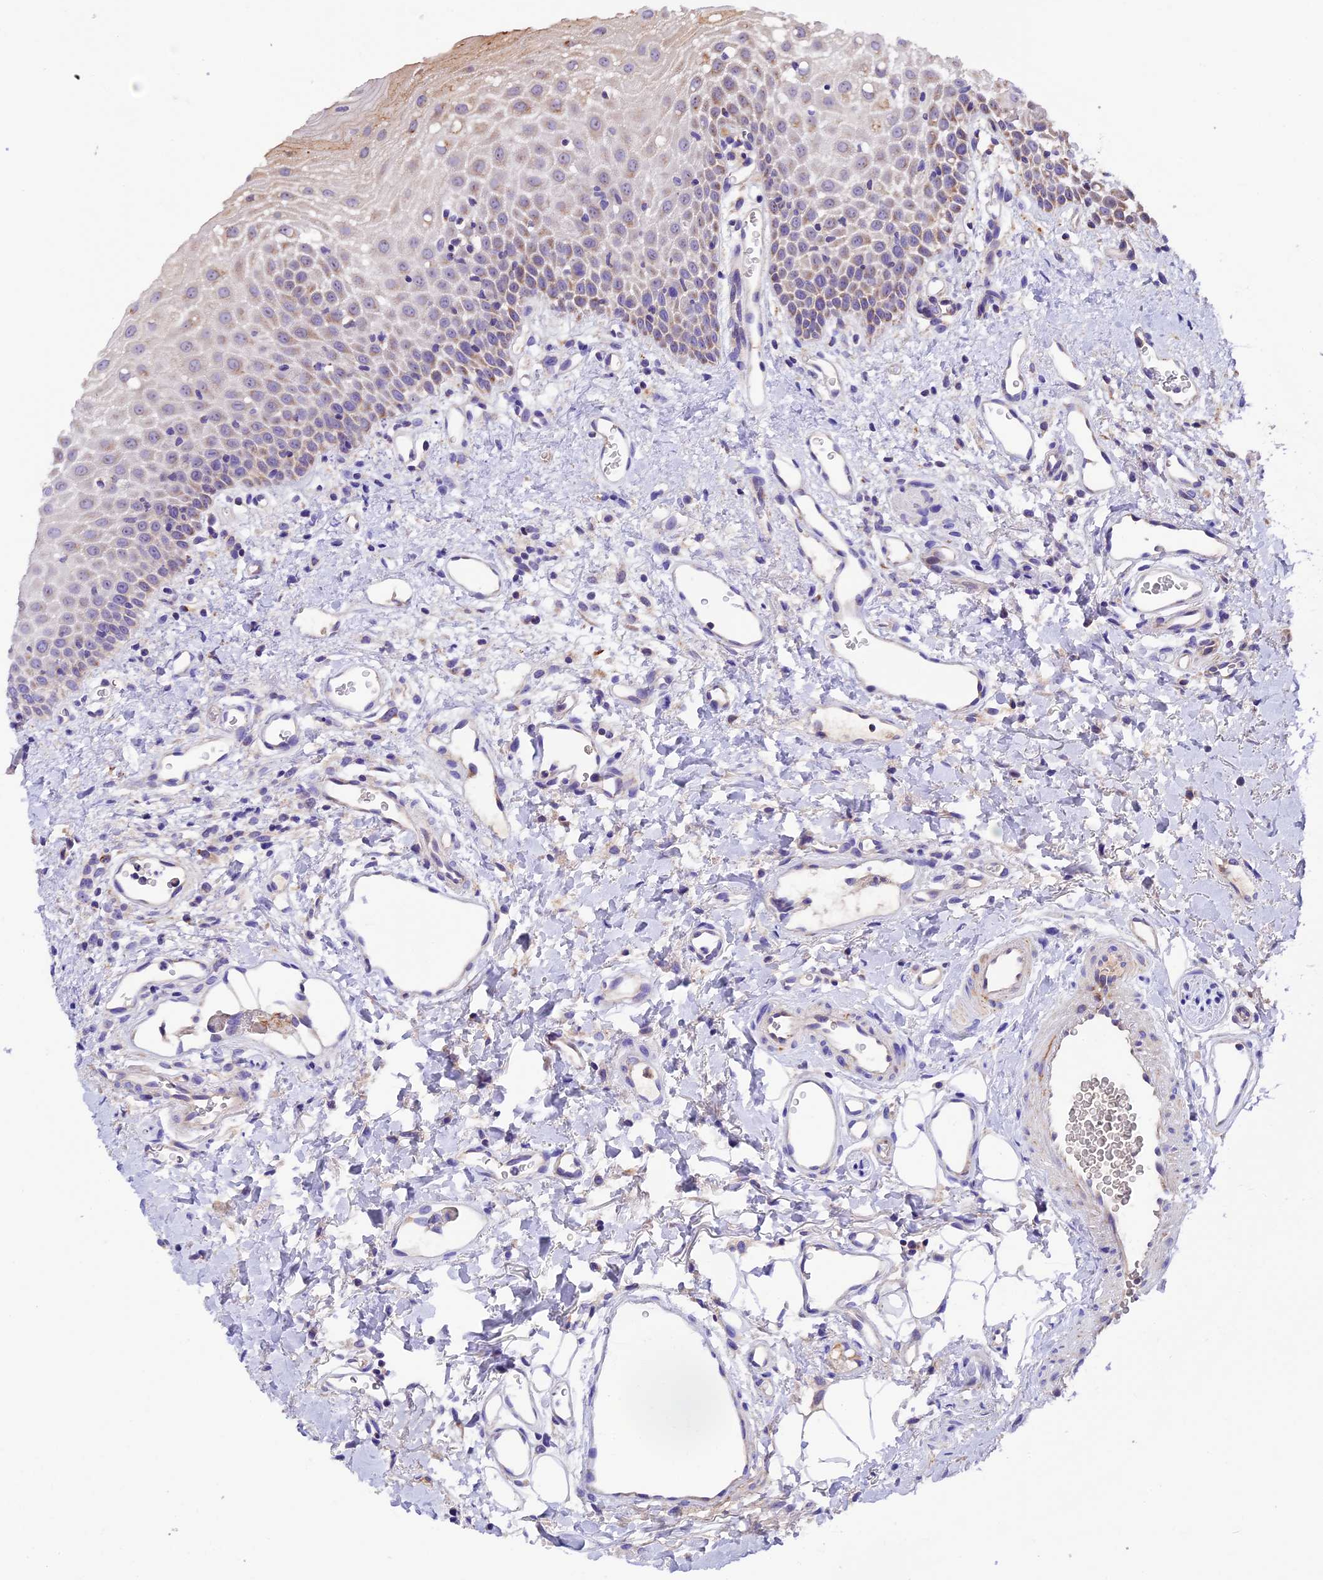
{"staining": {"intensity": "moderate", "quantity": "<25%", "location": "cytoplasmic/membranous"}, "tissue": "oral mucosa", "cell_type": "Squamous epithelial cells", "image_type": "normal", "snomed": [{"axis": "morphology", "description": "Normal tissue, NOS"}, {"axis": "topography", "description": "Oral tissue"}], "caption": "DAB immunohistochemical staining of unremarkable human oral mucosa reveals moderate cytoplasmic/membranous protein staining in about <25% of squamous epithelial cells.", "gene": "METTL22", "patient": {"sex": "female", "age": 70}}